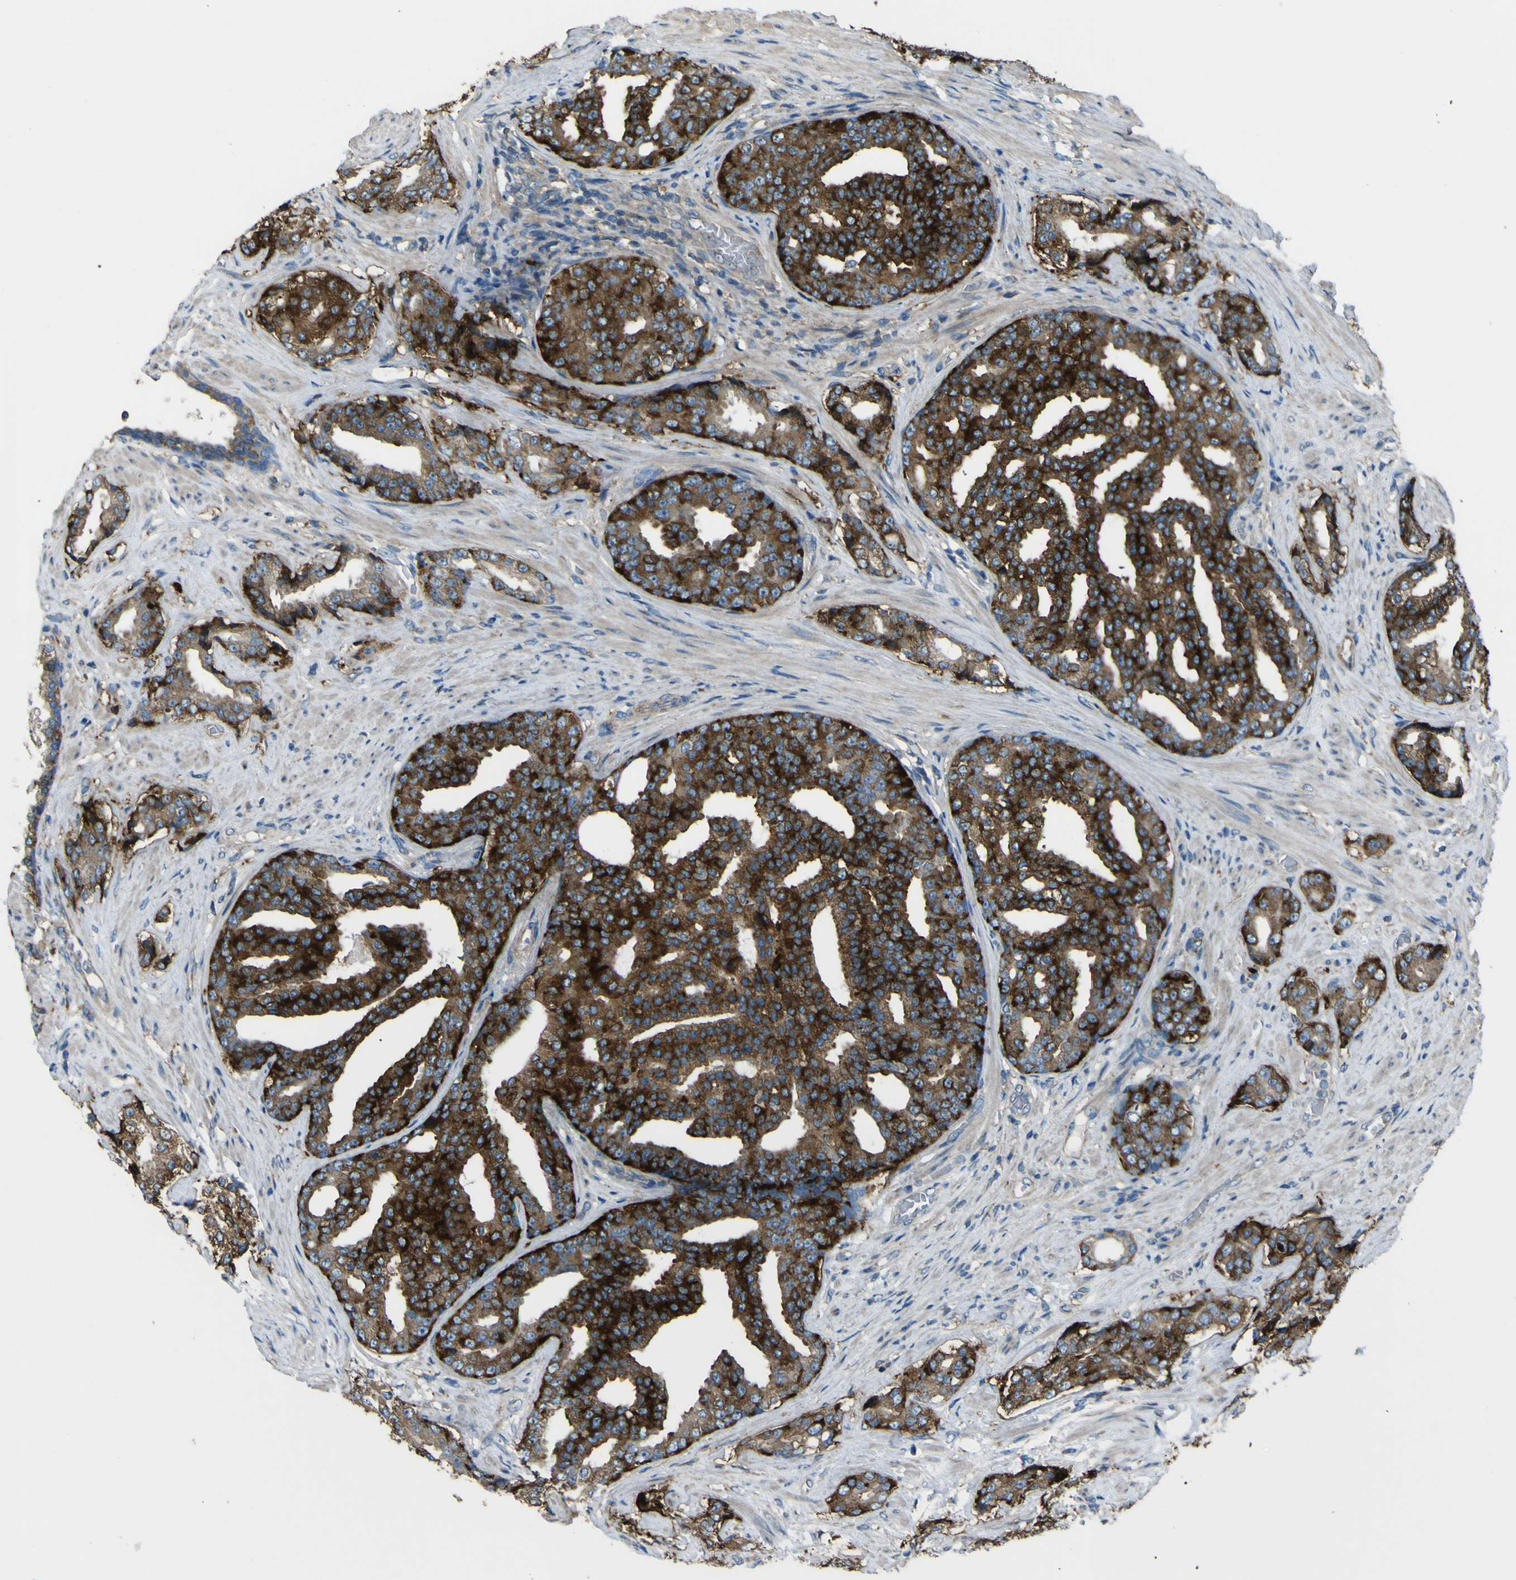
{"staining": {"intensity": "strong", "quantity": "25%-75%", "location": "cytoplasmic/membranous"}, "tissue": "prostate cancer", "cell_type": "Tumor cells", "image_type": "cancer", "snomed": [{"axis": "morphology", "description": "Adenocarcinoma, High grade"}, {"axis": "topography", "description": "Prostate"}], "caption": "High-grade adenocarcinoma (prostate) stained with a brown dye displays strong cytoplasmic/membranous positive expression in approximately 25%-75% of tumor cells.", "gene": "NAALADL2", "patient": {"sex": "male", "age": 71}}